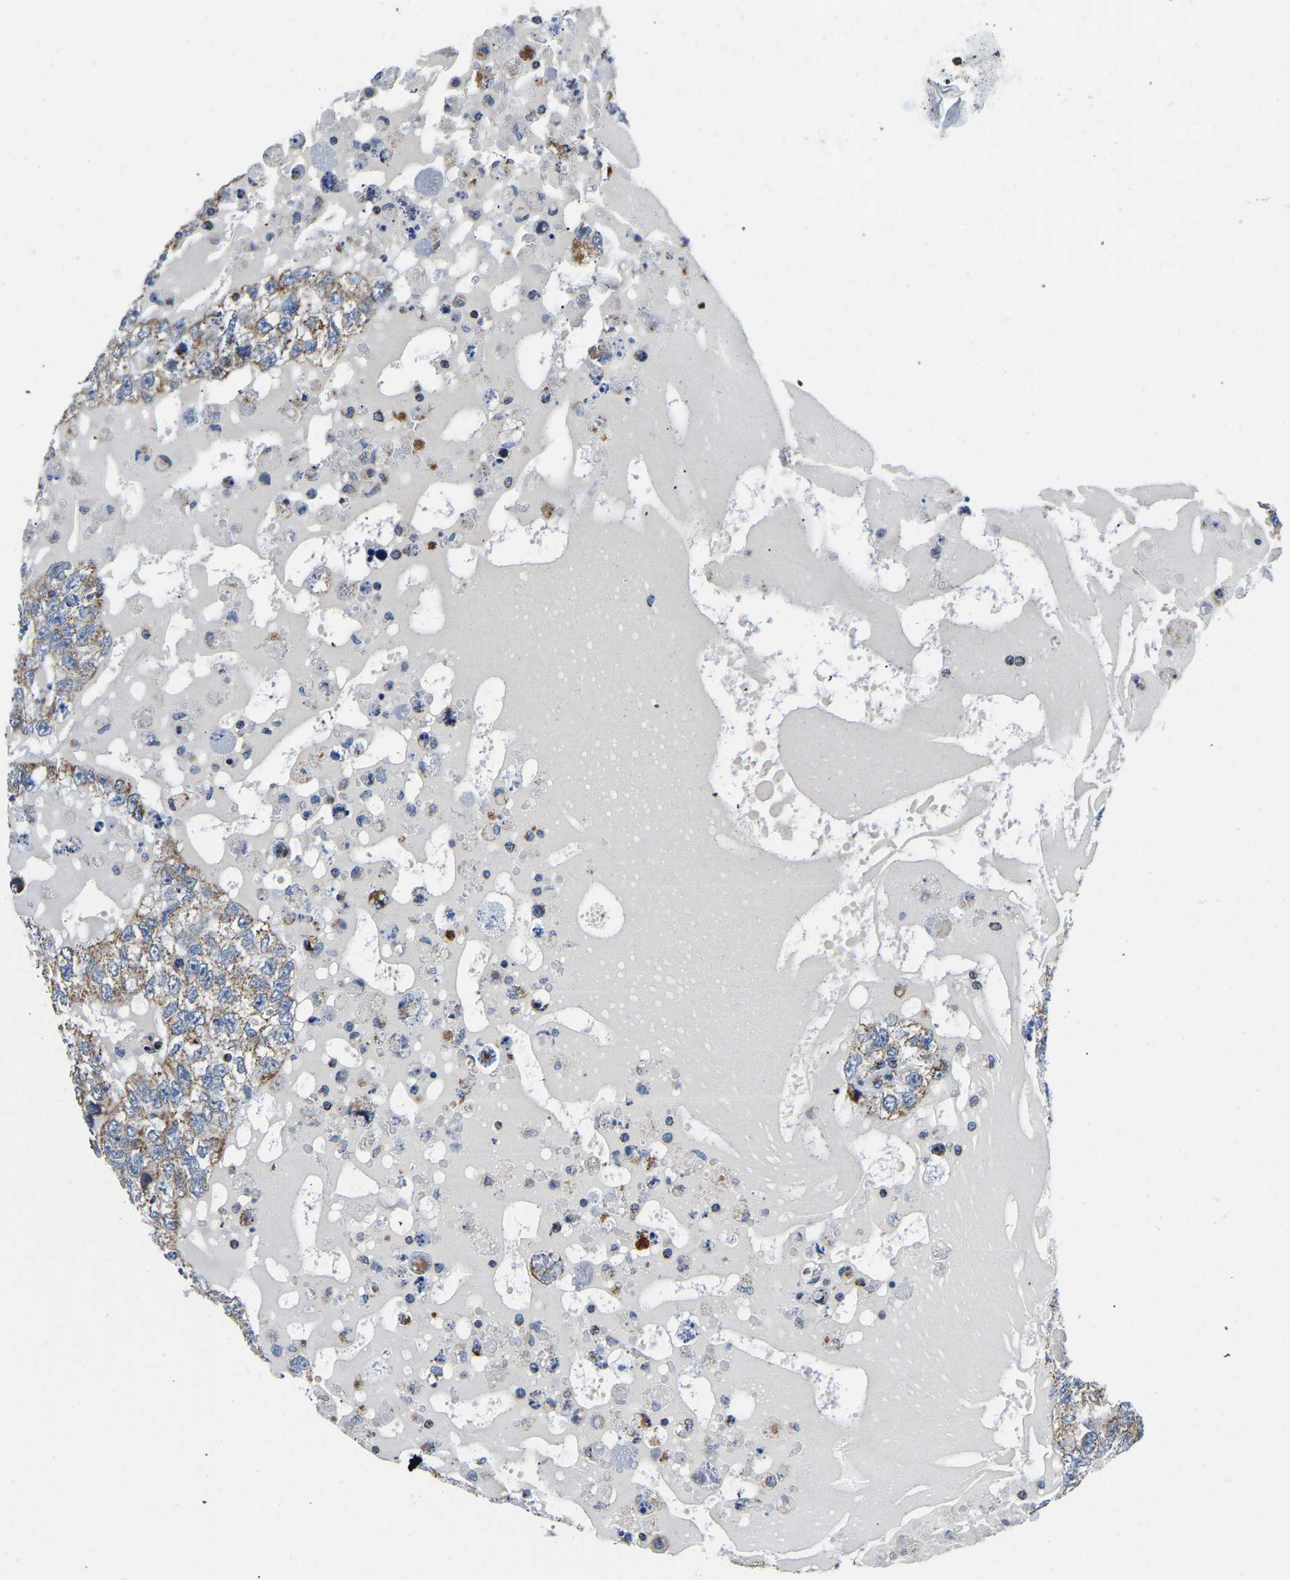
{"staining": {"intensity": "moderate", "quantity": ">75%", "location": "cytoplasmic/membranous"}, "tissue": "testis cancer", "cell_type": "Tumor cells", "image_type": "cancer", "snomed": [{"axis": "morphology", "description": "Carcinoma, Embryonal, NOS"}, {"axis": "topography", "description": "Testis"}], "caption": "A high-resolution photomicrograph shows immunohistochemistry (IHC) staining of embryonal carcinoma (testis), which exhibits moderate cytoplasmic/membranous positivity in approximately >75% of tumor cells. The protein is stained brown, and the nuclei are stained in blue (DAB IHC with brightfield microscopy, high magnification).", "gene": "SFXN1", "patient": {"sex": "male", "age": 36}}